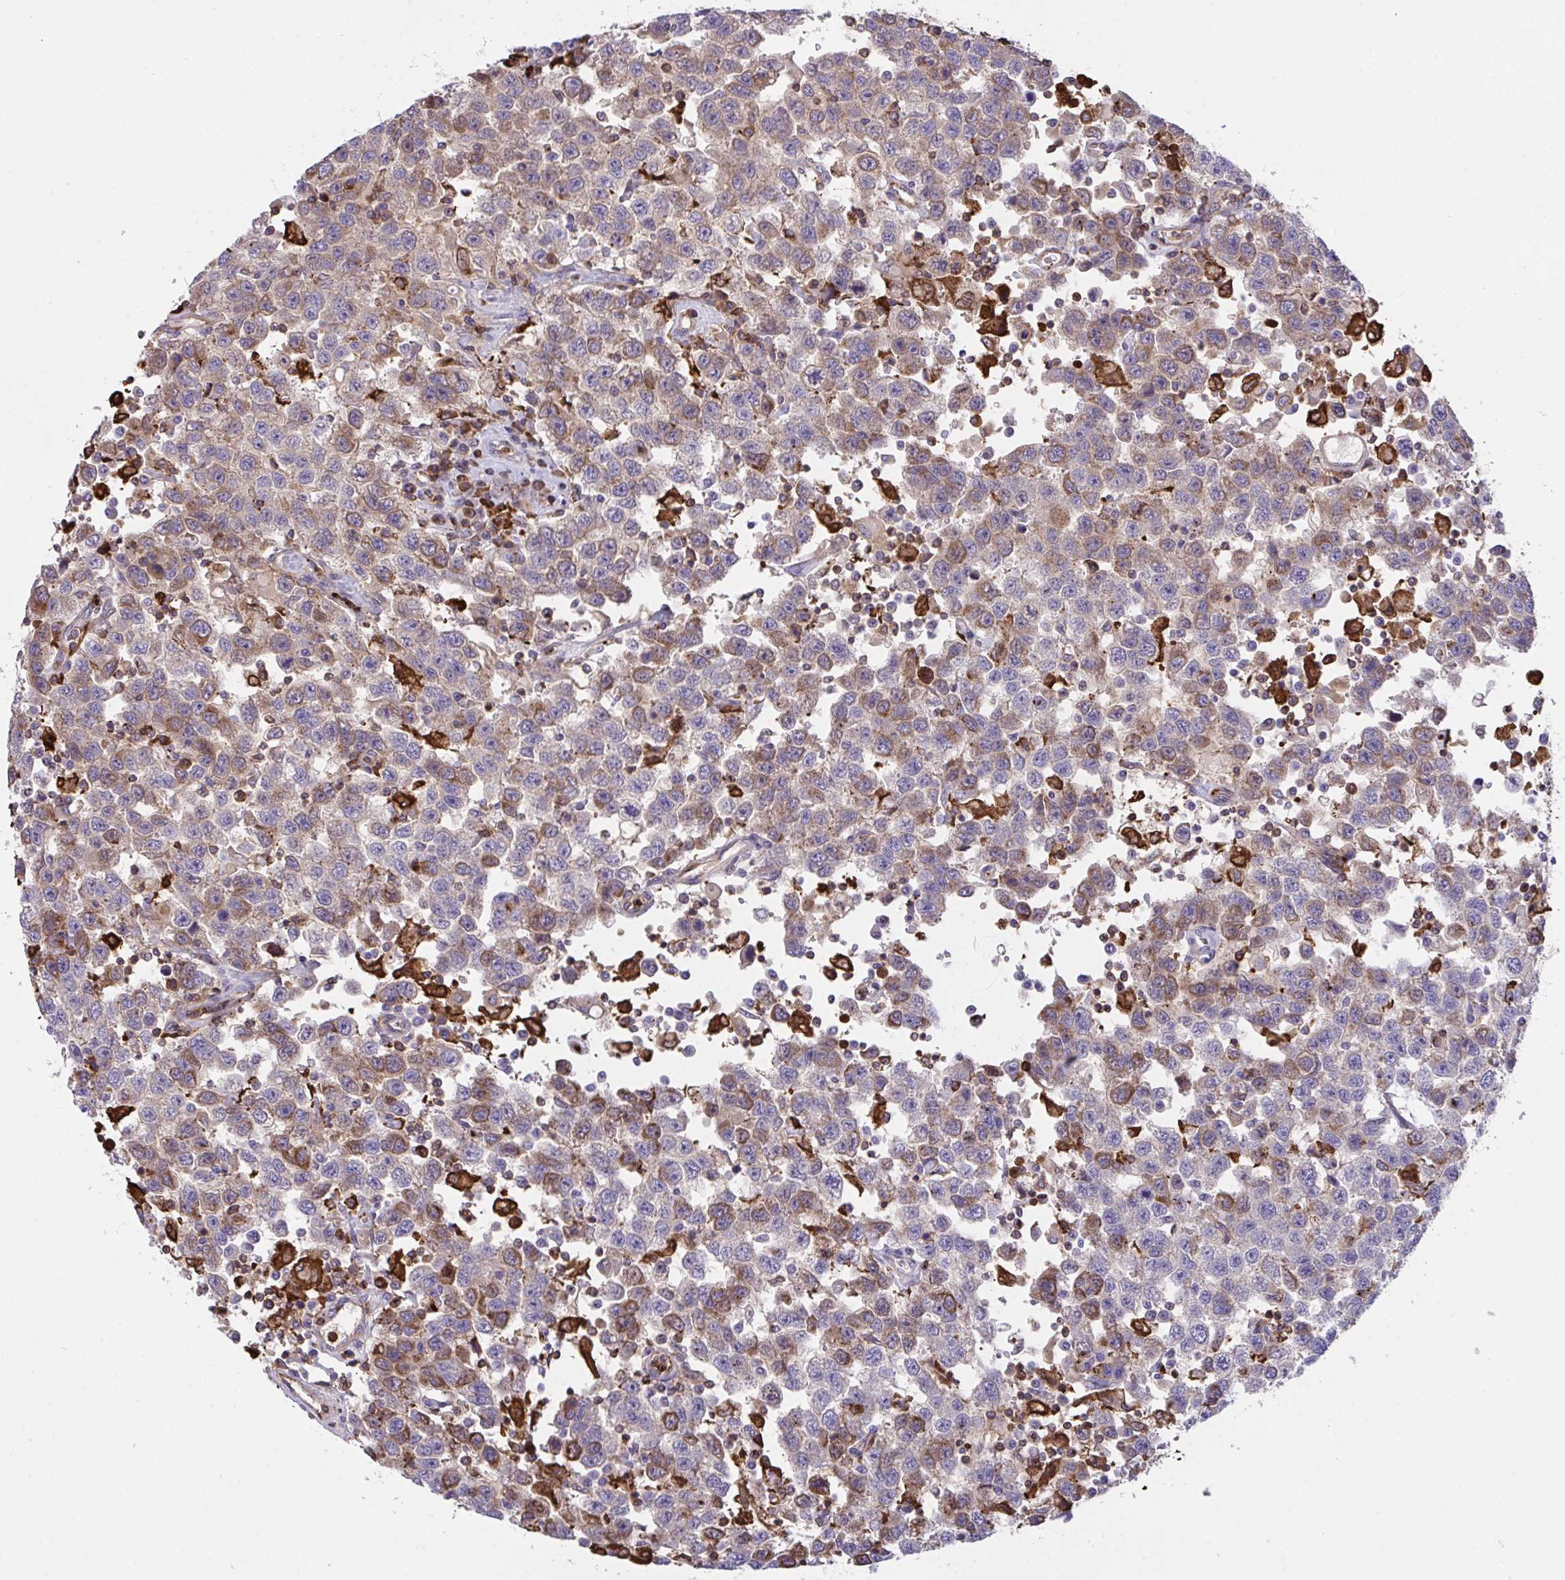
{"staining": {"intensity": "strong", "quantity": "25%-75%", "location": "cytoplasmic/membranous"}, "tissue": "testis cancer", "cell_type": "Tumor cells", "image_type": "cancer", "snomed": [{"axis": "morphology", "description": "Seminoma, NOS"}, {"axis": "topography", "description": "Testis"}], "caption": "A photomicrograph of human testis cancer stained for a protein reveals strong cytoplasmic/membranous brown staining in tumor cells.", "gene": "PPIH", "patient": {"sex": "male", "age": 41}}